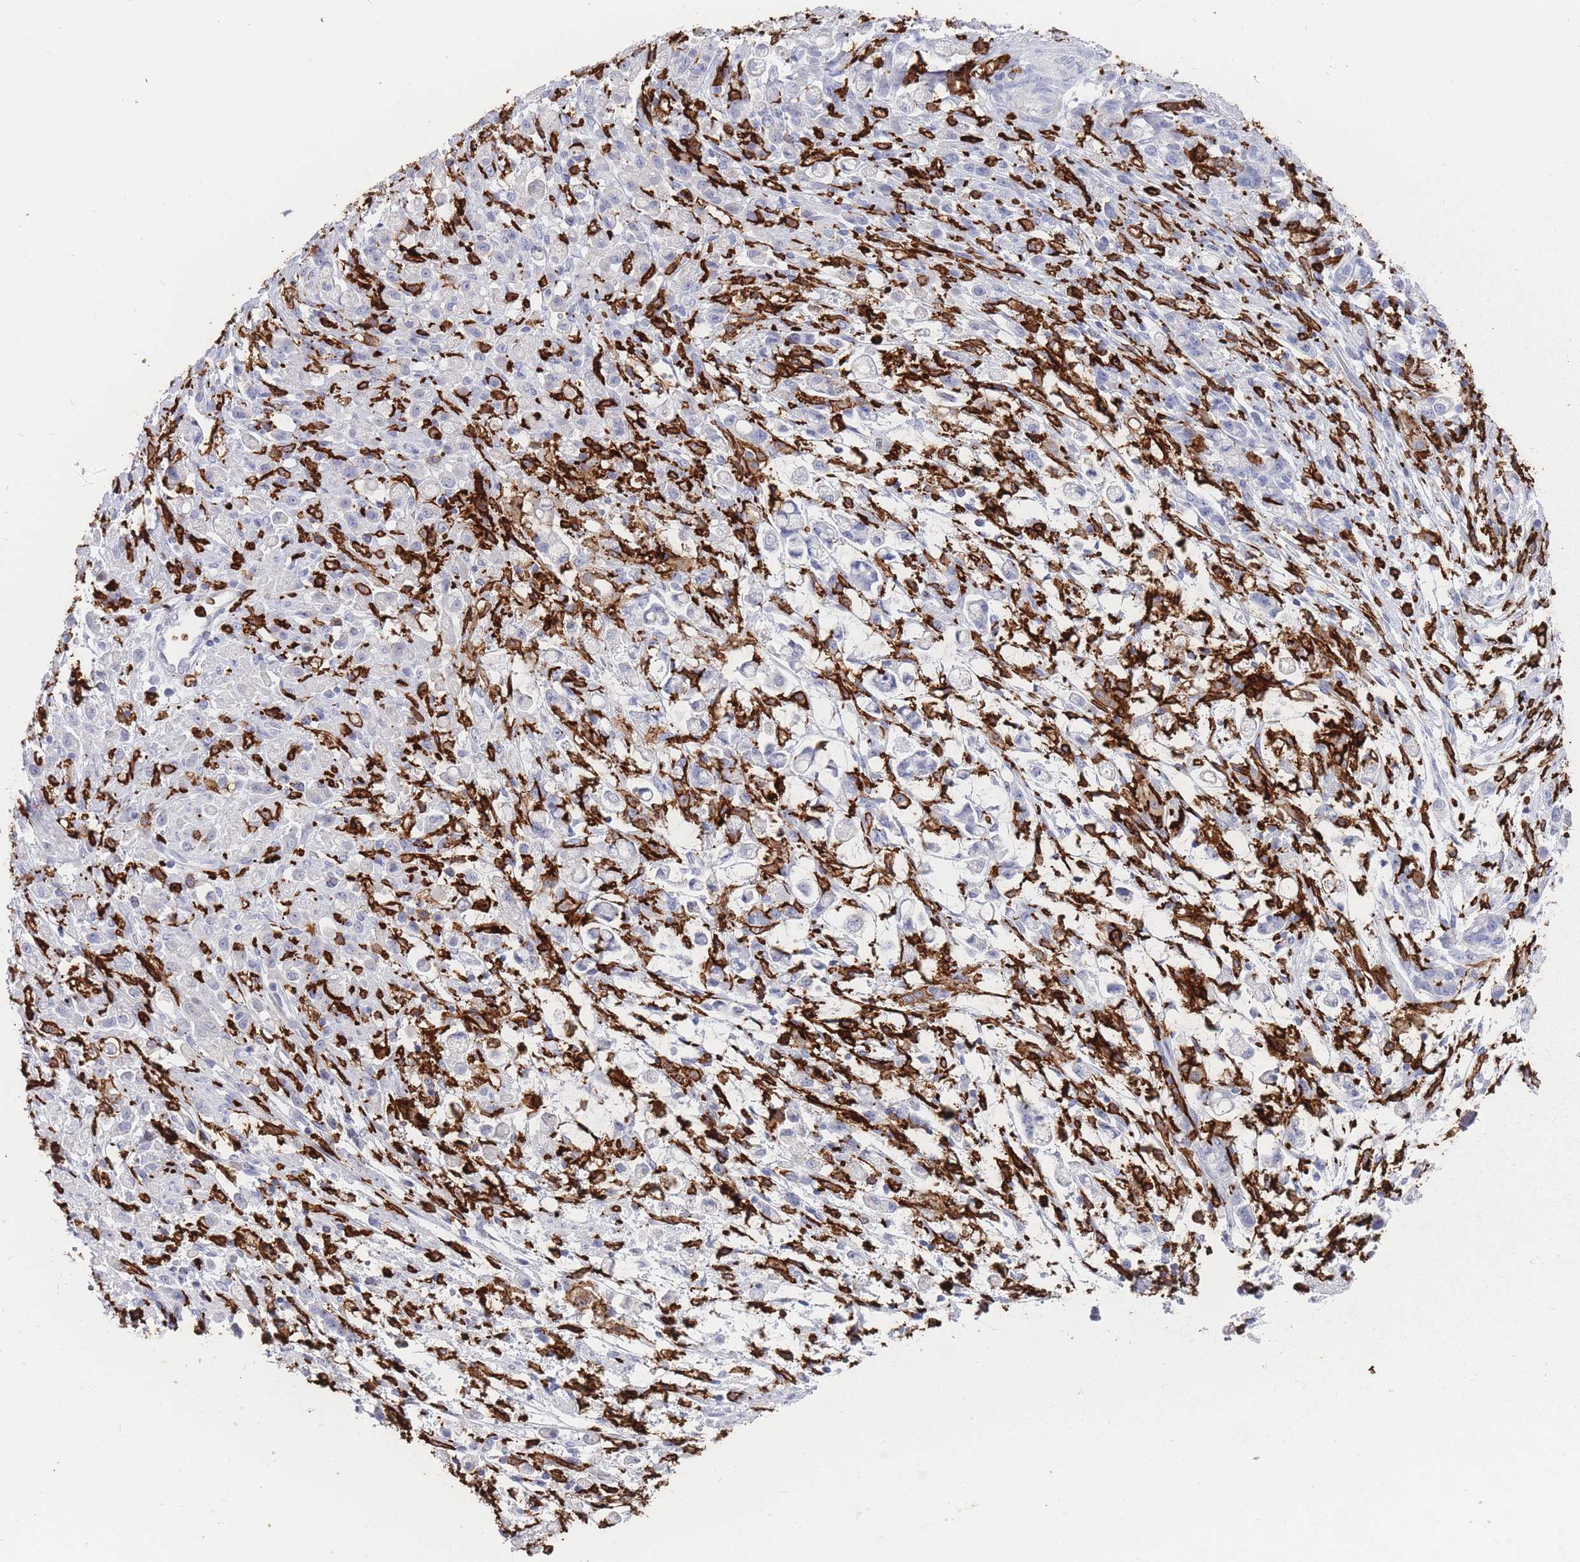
{"staining": {"intensity": "negative", "quantity": "none", "location": "none"}, "tissue": "stomach cancer", "cell_type": "Tumor cells", "image_type": "cancer", "snomed": [{"axis": "morphology", "description": "Adenocarcinoma, NOS"}, {"axis": "topography", "description": "Stomach"}], "caption": "There is no significant expression in tumor cells of stomach cancer (adenocarcinoma).", "gene": "AIF1", "patient": {"sex": "female", "age": 60}}